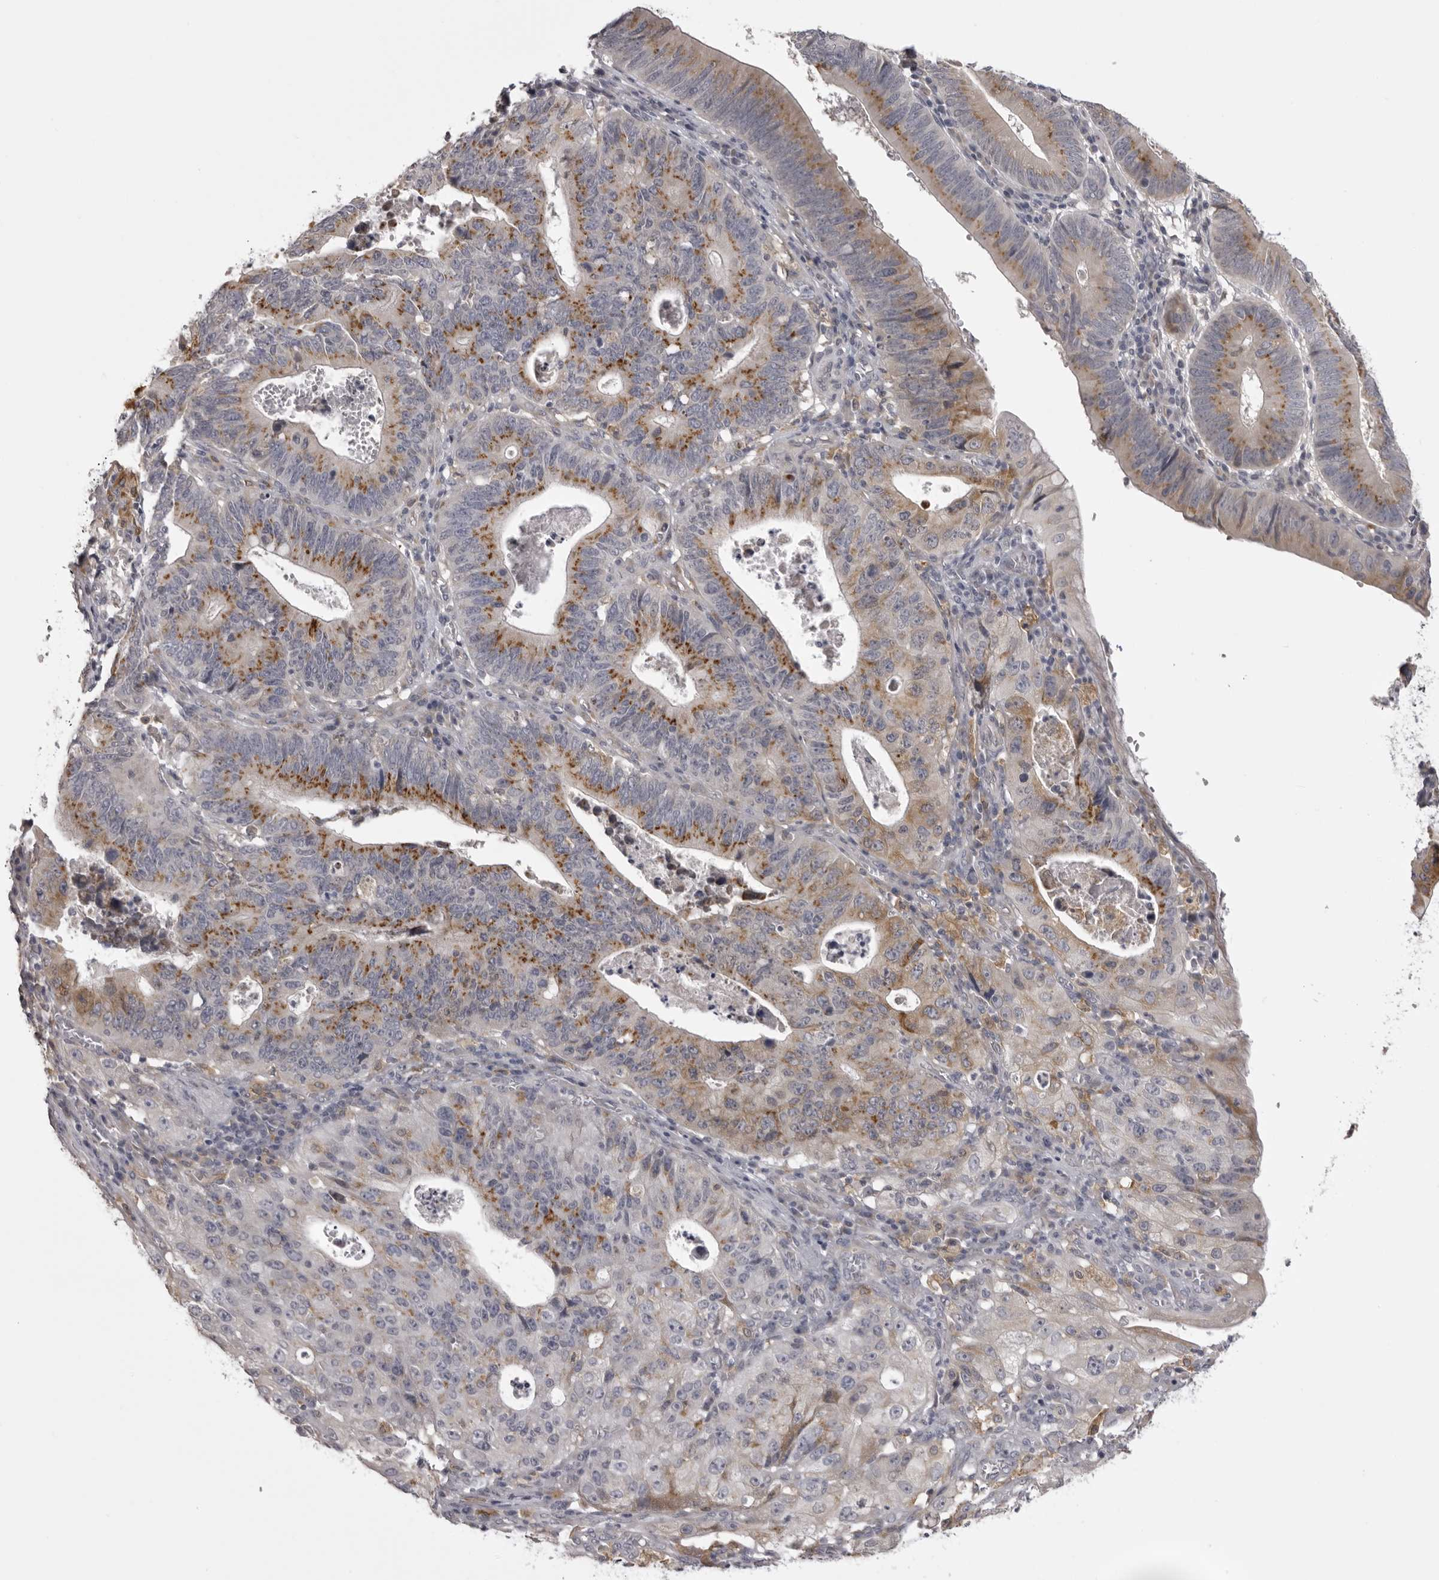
{"staining": {"intensity": "moderate", "quantity": ">75%", "location": "cytoplasmic/membranous"}, "tissue": "stomach cancer", "cell_type": "Tumor cells", "image_type": "cancer", "snomed": [{"axis": "morphology", "description": "Adenocarcinoma, NOS"}, {"axis": "topography", "description": "Stomach"}], "caption": "Immunohistochemical staining of stomach cancer reveals medium levels of moderate cytoplasmic/membranous expression in about >75% of tumor cells.", "gene": "NCEH1", "patient": {"sex": "male", "age": 59}}